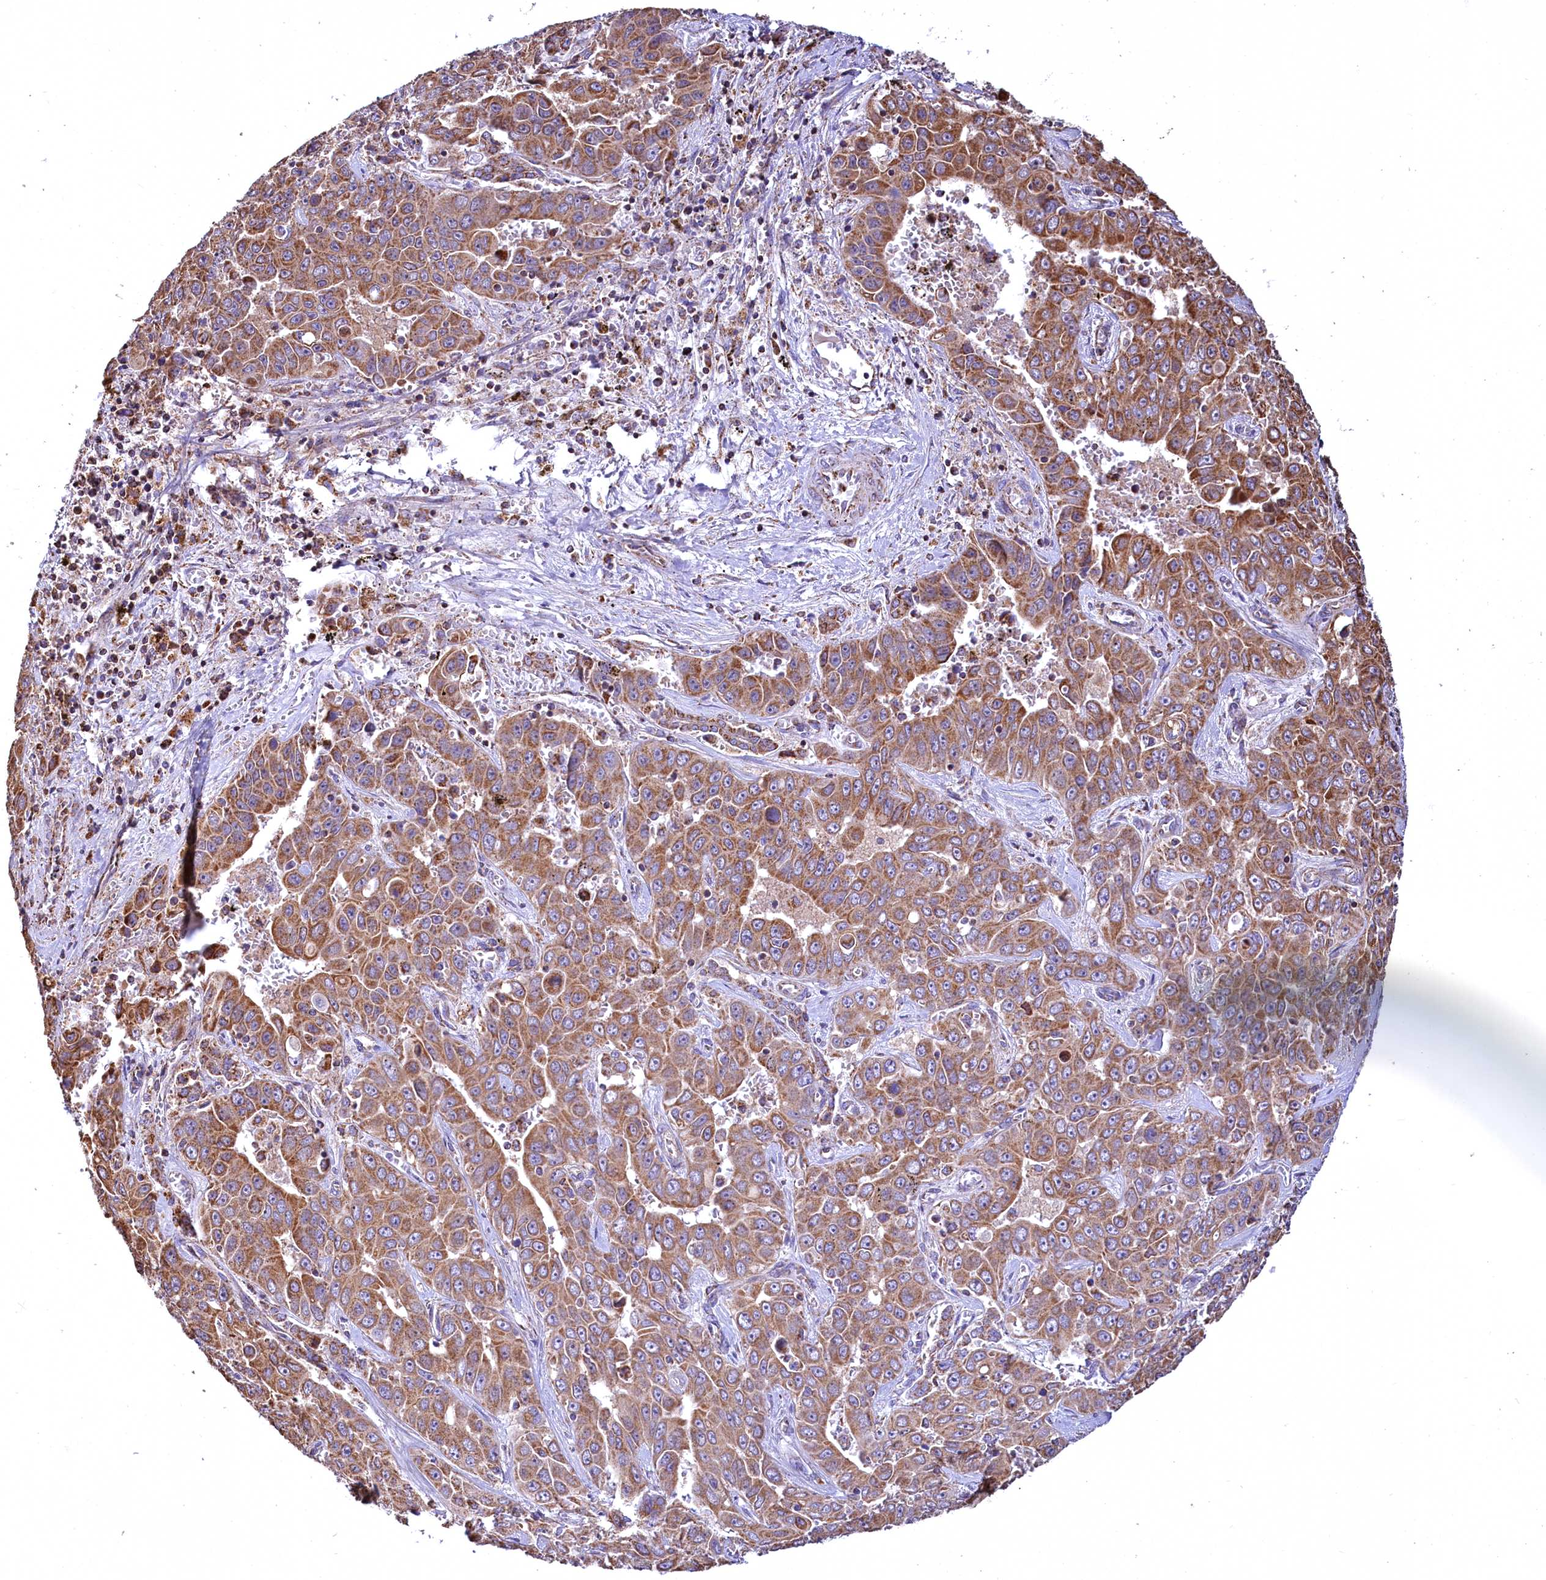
{"staining": {"intensity": "moderate", "quantity": ">75%", "location": "cytoplasmic/membranous"}, "tissue": "liver cancer", "cell_type": "Tumor cells", "image_type": "cancer", "snomed": [{"axis": "morphology", "description": "Cholangiocarcinoma"}, {"axis": "topography", "description": "Liver"}], "caption": "A brown stain shows moderate cytoplasmic/membranous expression of a protein in human liver cholangiocarcinoma tumor cells.", "gene": "NUDT15", "patient": {"sex": "female", "age": 52}}